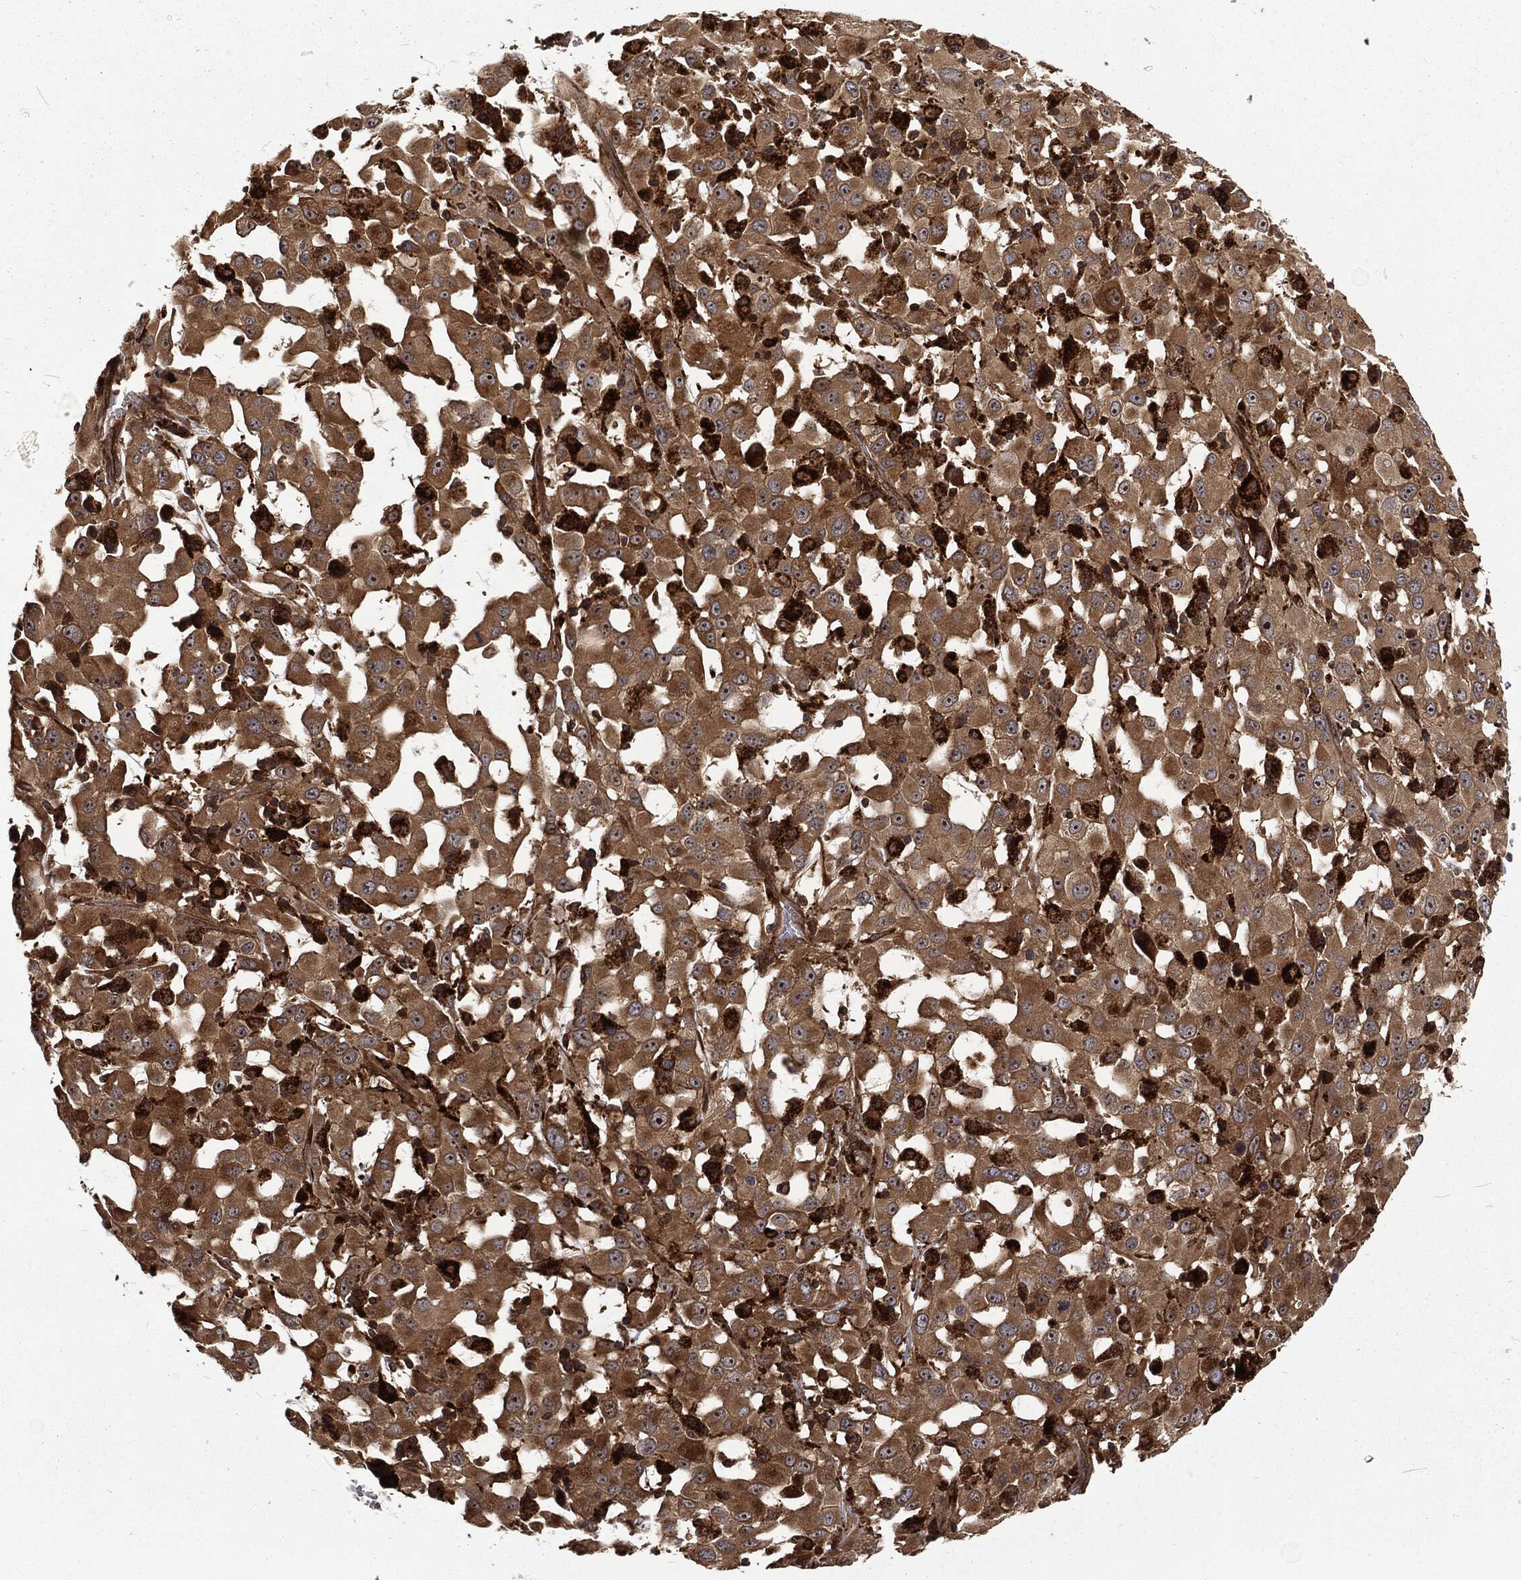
{"staining": {"intensity": "strong", "quantity": ">75%", "location": "cytoplasmic/membranous"}, "tissue": "melanoma", "cell_type": "Tumor cells", "image_type": "cancer", "snomed": [{"axis": "morphology", "description": "Malignant melanoma, Metastatic site"}, {"axis": "topography", "description": "Lymph node"}], "caption": "Protein staining of malignant melanoma (metastatic site) tissue reveals strong cytoplasmic/membranous staining in approximately >75% of tumor cells. (brown staining indicates protein expression, while blue staining denotes nuclei).", "gene": "RFTN1", "patient": {"sex": "male", "age": 50}}